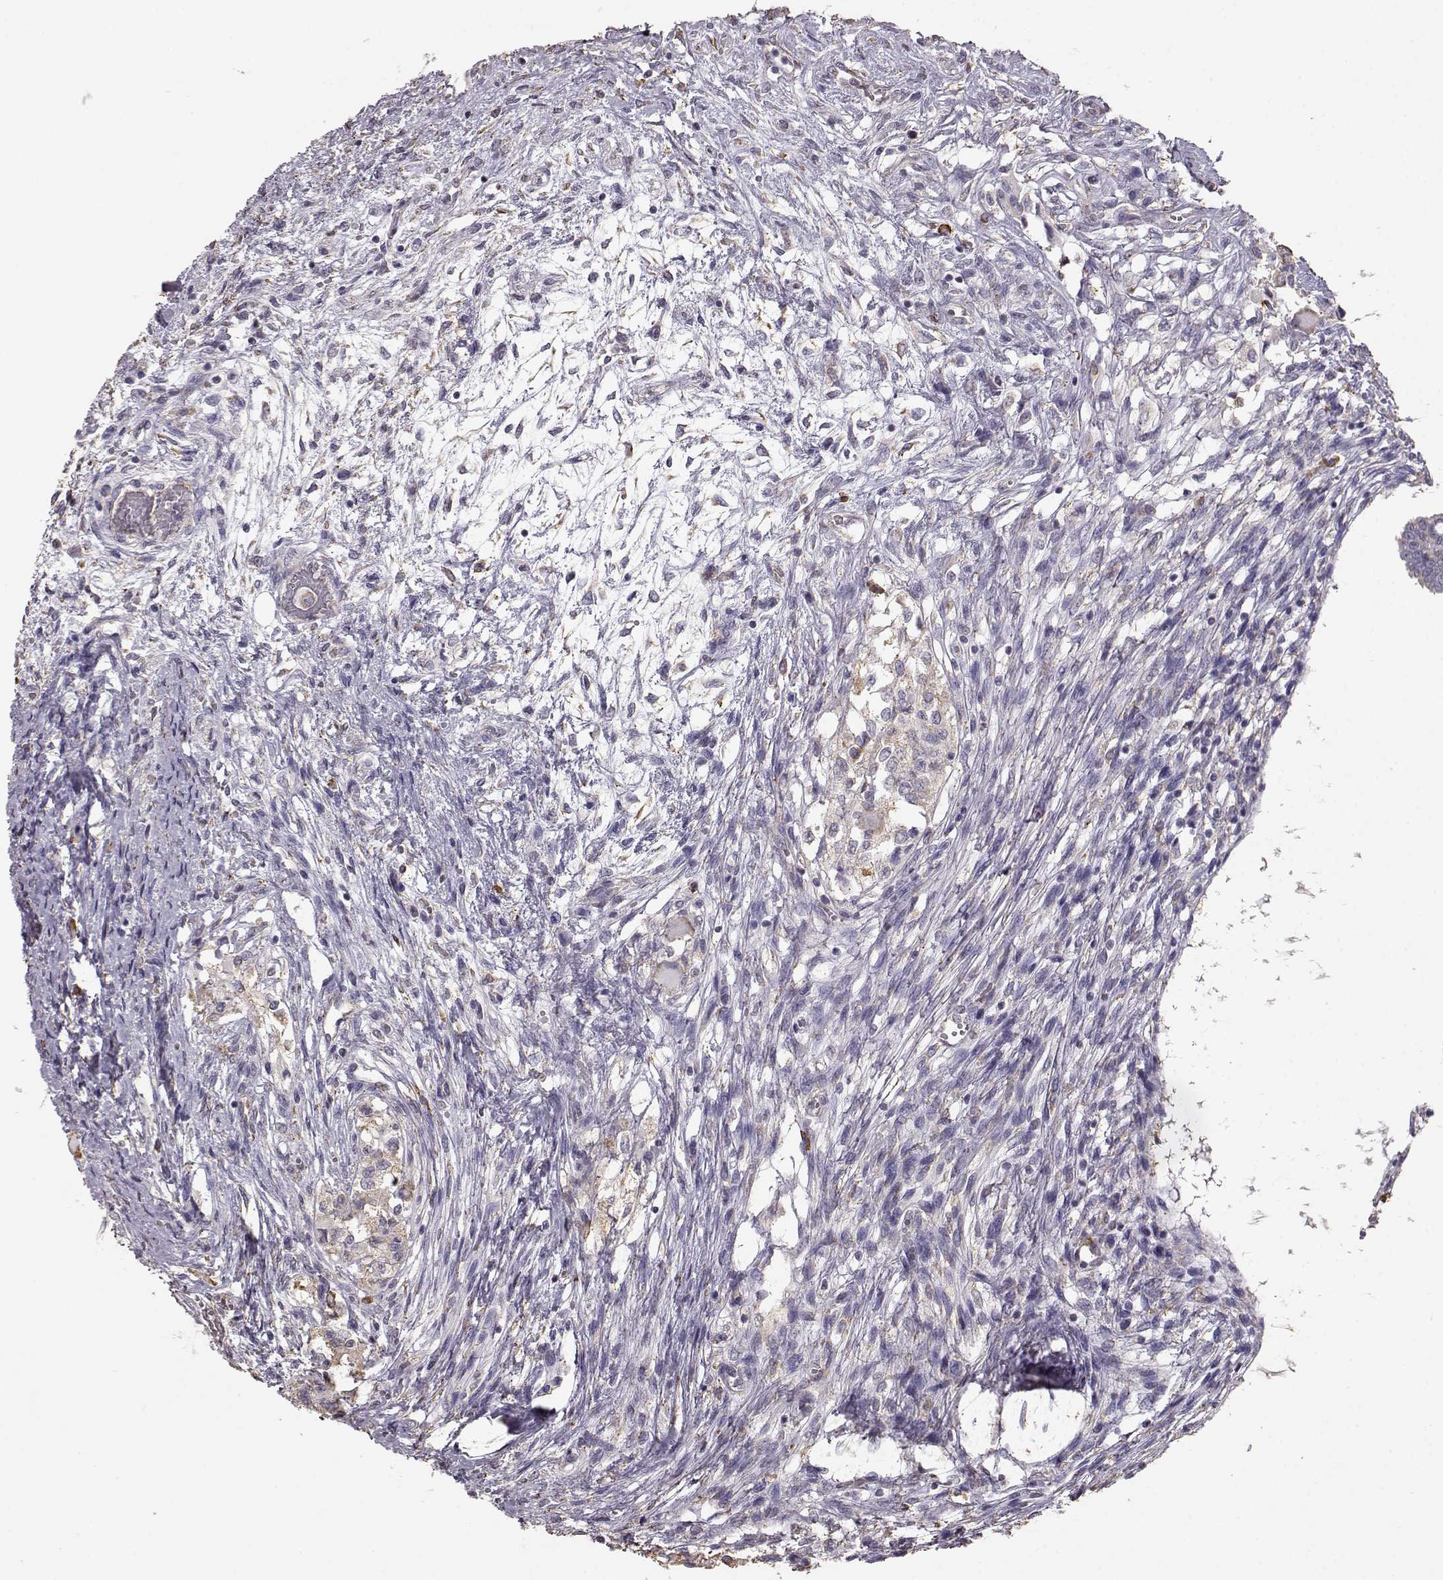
{"staining": {"intensity": "weak", "quantity": "<25%", "location": "cytoplasmic/membranous"}, "tissue": "testis cancer", "cell_type": "Tumor cells", "image_type": "cancer", "snomed": [{"axis": "morphology", "description": "Carcinoma, Embryonal, NOS"}, {"axis": "topography", "description": "Testis"}], "caption": "Immunohistochemistry (IHC) photomicrograph of embryonal carcinoma (testis) stained for a protein (brown), which displays no expression in tumor cells.", "gene": "GABRG3", "patient": {"sex": "male", "age": 37}}